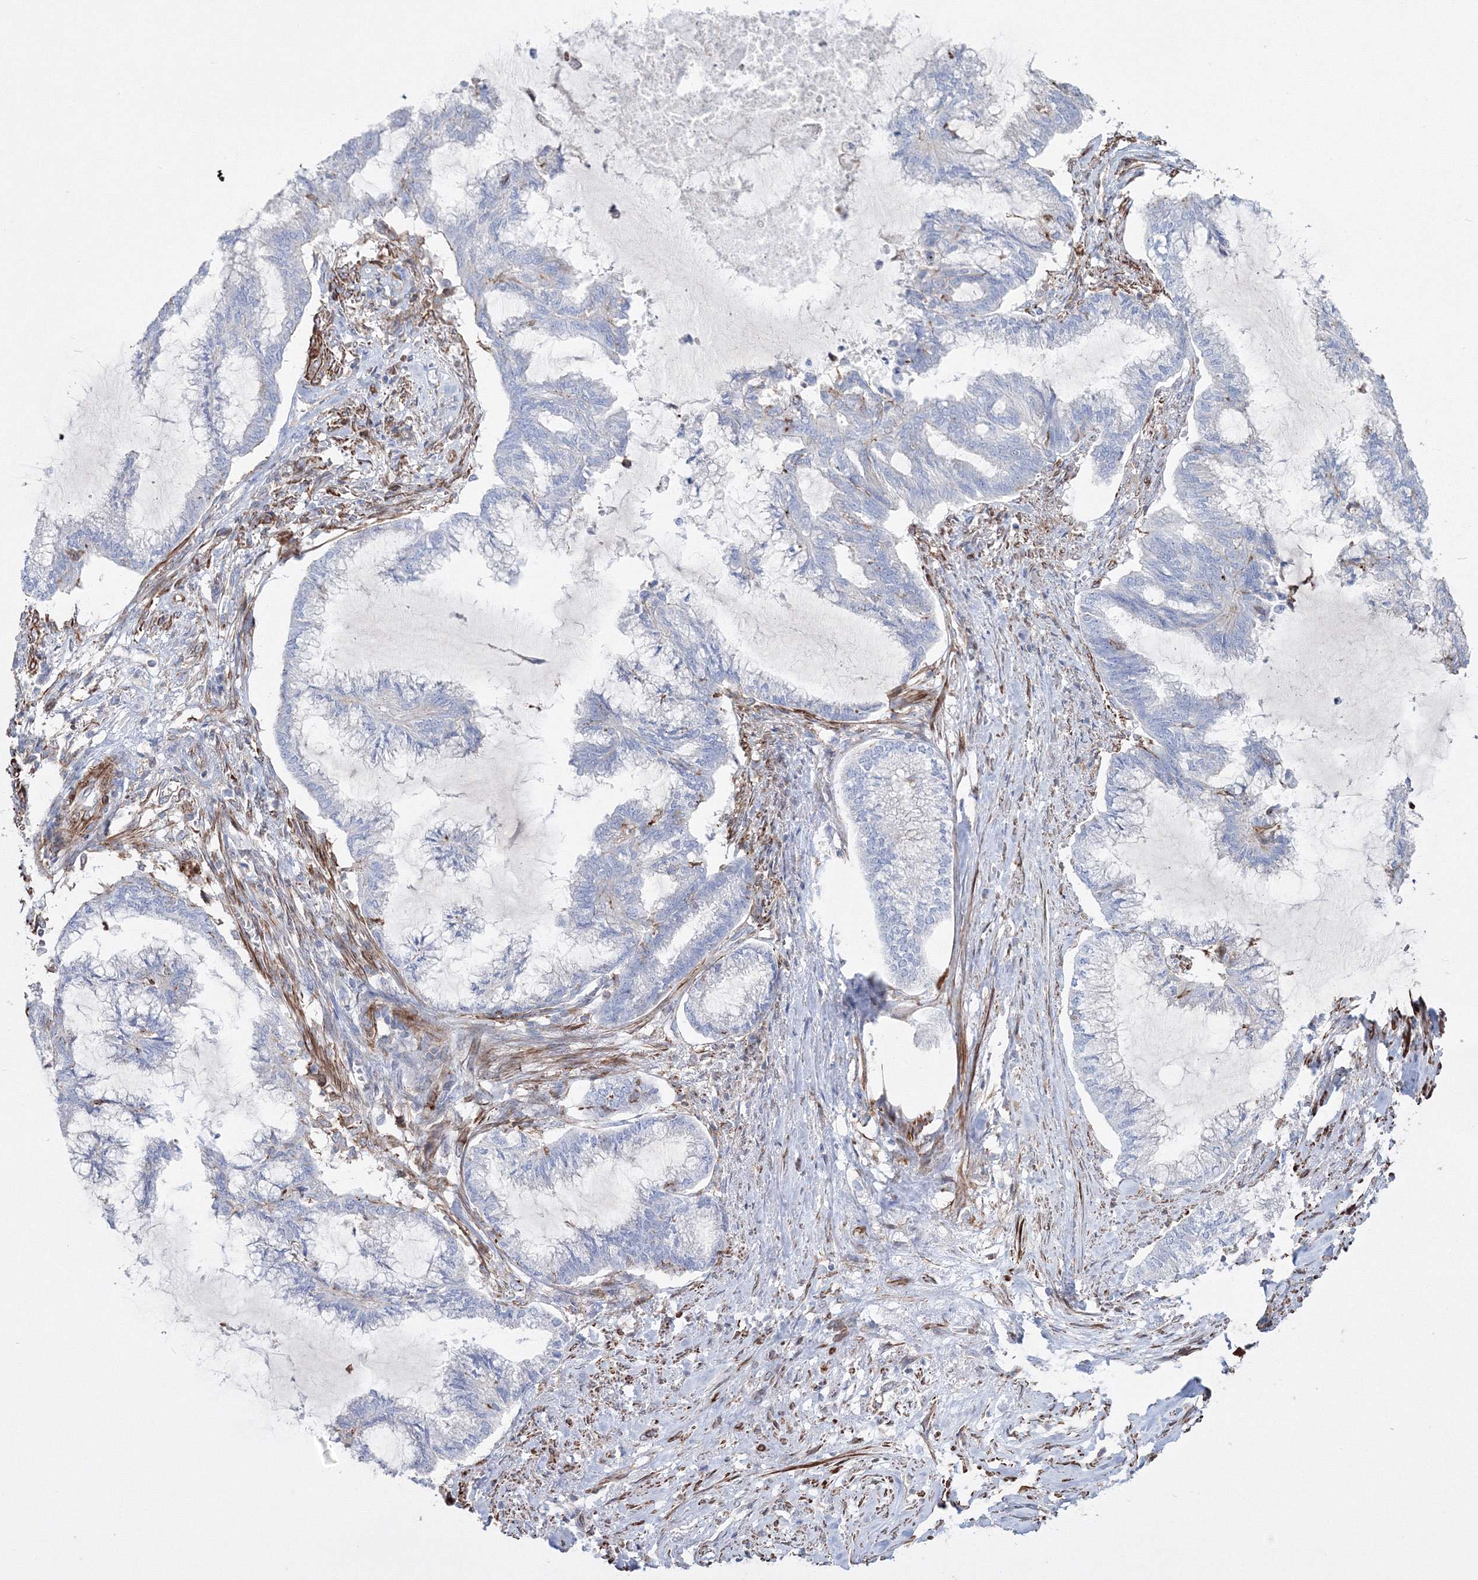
{"staining": {"intensity": "negative", "quantity": "none", "location": "none"}, "tissue": "endometrial cancer", "cell_type": "Tumor cells", "image_type": "cancer", "snomed": [{"axis": "morphology", "description": "Adenocarcinoma, NOS"}, {"axis": "topography", "description": "Endometrium"}], "caption": "Immunohistochemistry histopathology image of neoplastic tissue: human endometrial adenocarcinoma stained with DAB shows no significant protein positivity in tumor cells.", "gene": "GPR82", "patient": {"sex": "female", "age": 86}}